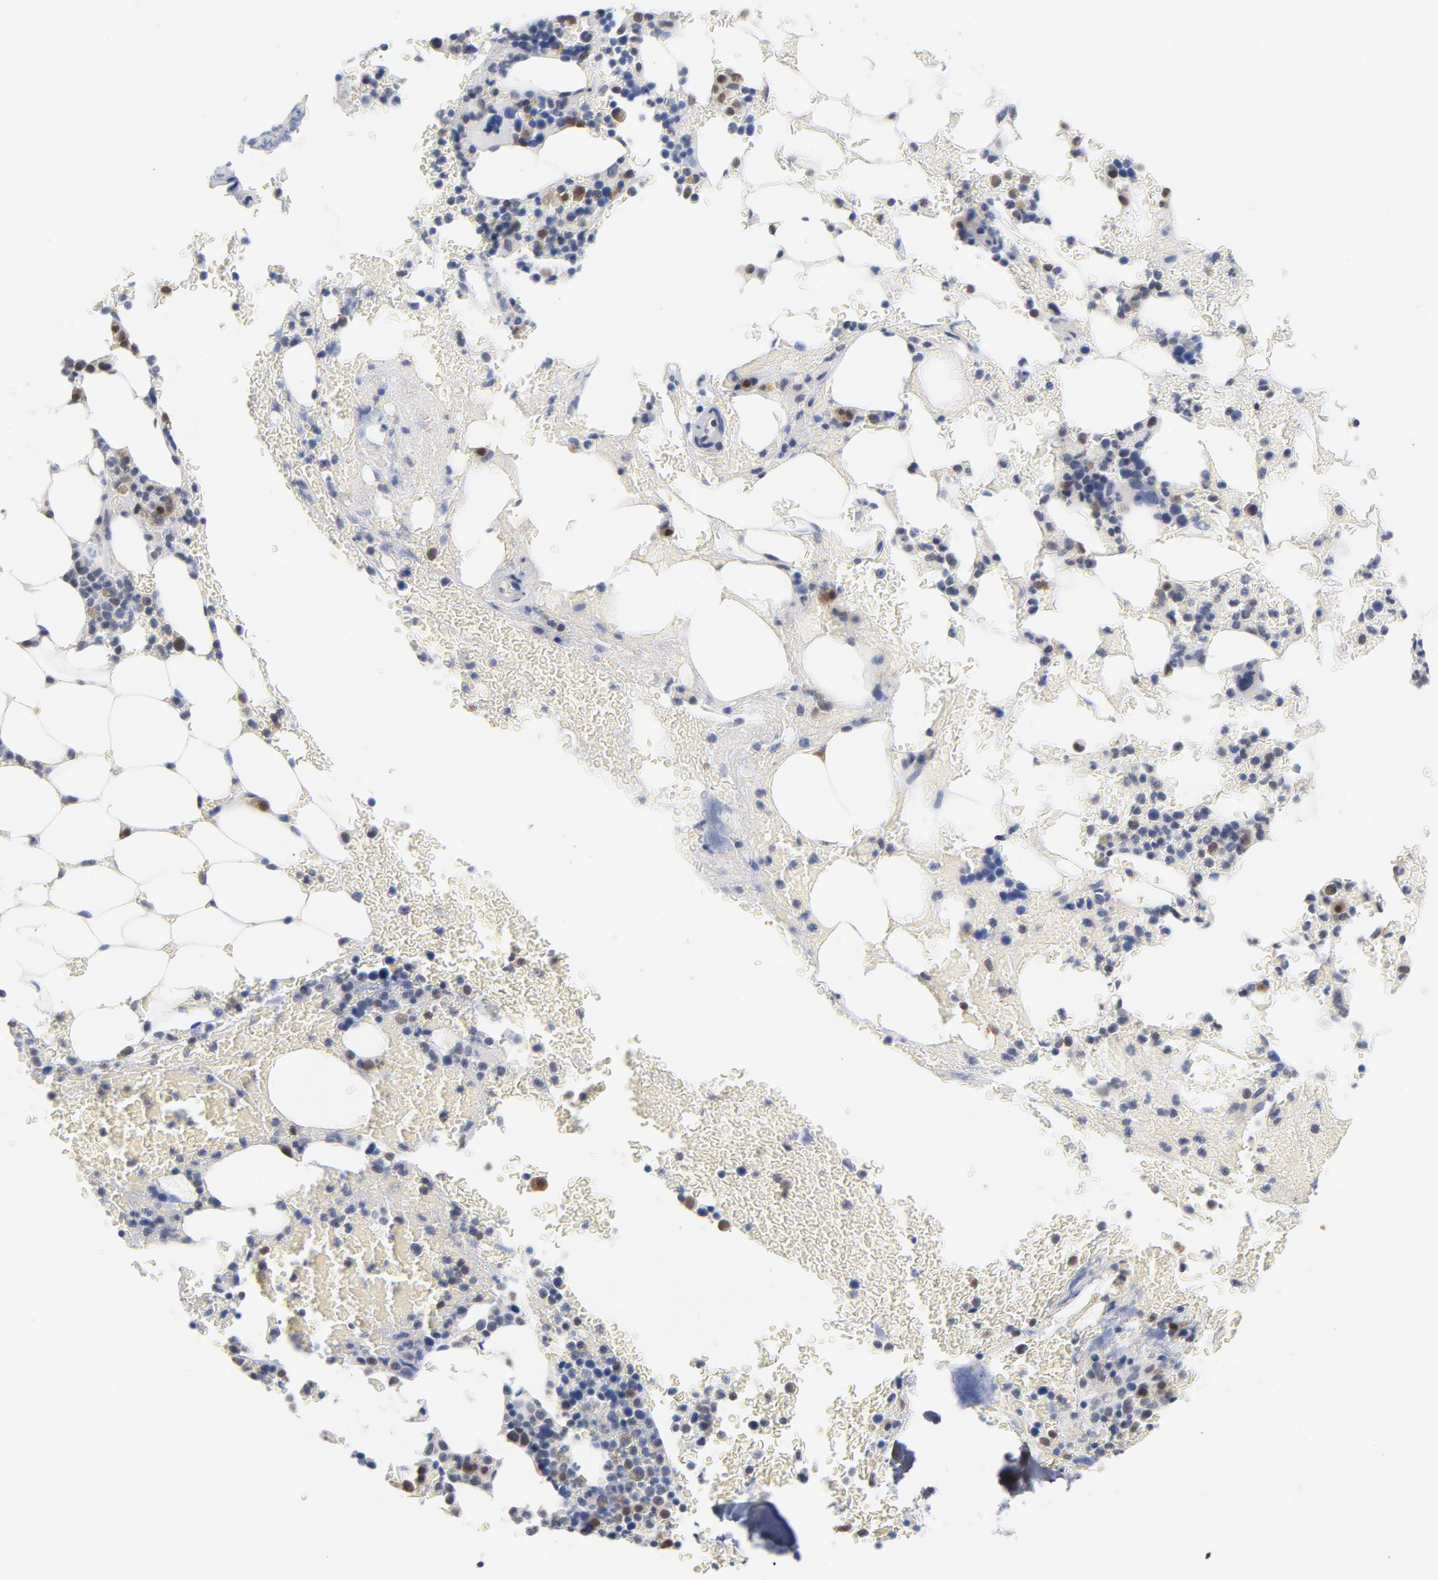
{"staining": {"intensity": "moderate", "quantity": "<25%", "location": "cytoplasmic/membranous"}, "tissue": "bone marrow", "cell_type": "Hematopoietic cells", "image_type": "normal", "snomed": [{"axis": "morphology", "description": "Normal tissue, NOS"}, {"axis": "topography", "description": "Bone marrow"}], "caption": "Protein positivity by IHC shows moderate cytoplasmic/membranous expression in about <25% of hematopoietic cells in normal bone marrow.", "gene": "MIF", "patient": {"sex": "female", "age": 73}}